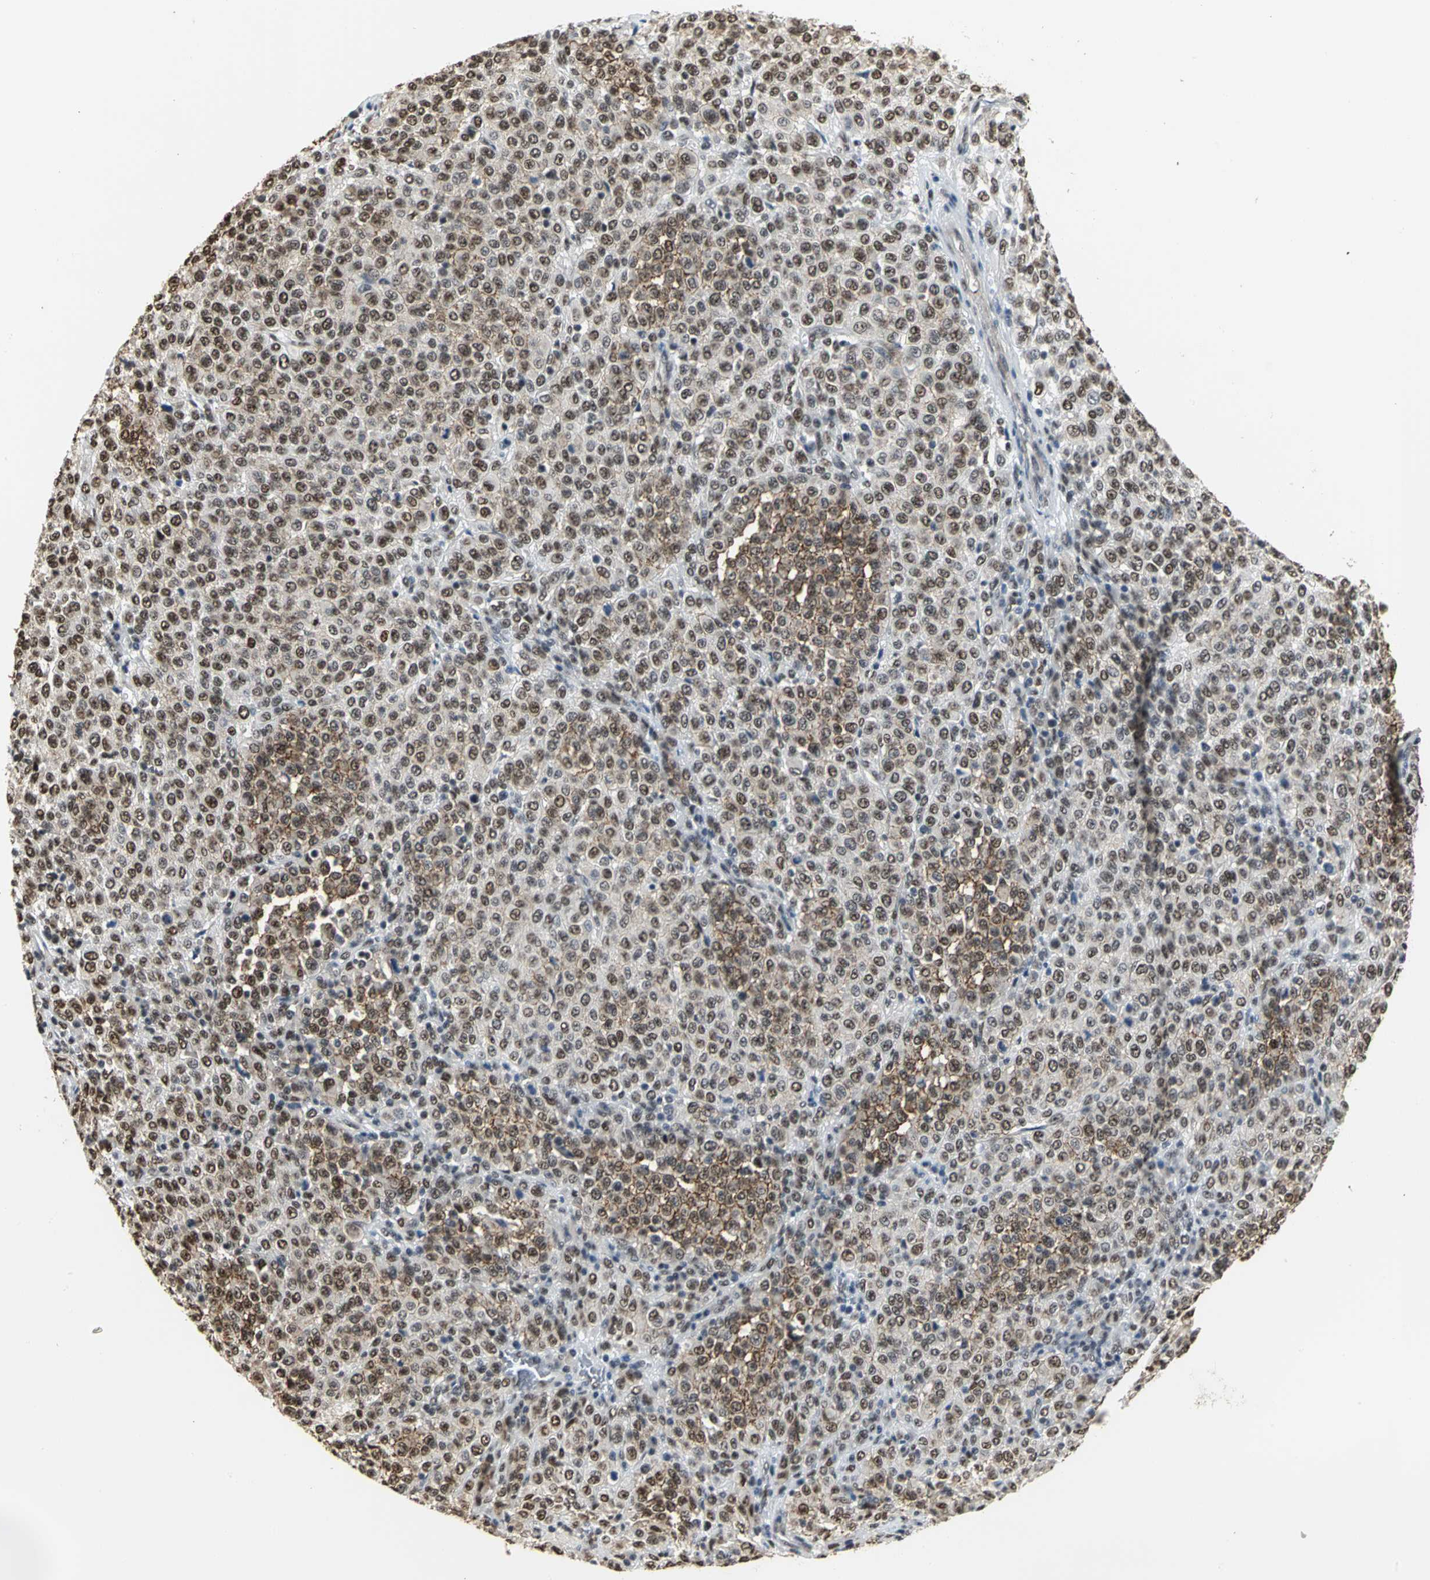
{"staining": {"intensity": "moderate", "quantity": ">75%", "location": "nuclear"}, "tissue": "melanoma", "cell_type": "Tumor cells", "image_type": "cancer", "snomed": [{"axis": "morphology", "description": "Malignant melanoma, Metastatic site"}, {"axis": "topography", "description": "Pancreas"}], "caption": "High-magnification brightfield microscopy of melanoma stained with DAB (brown) and counterstained with hematoxylin (blue). tumor cells exhibit moderate nuclear staining is appreciated in about>75% of cells. (IHC, brightfield microscopy, high magnification).", "gene": "CCDC88C", "patient": {"sex": "female", "age": 30}}